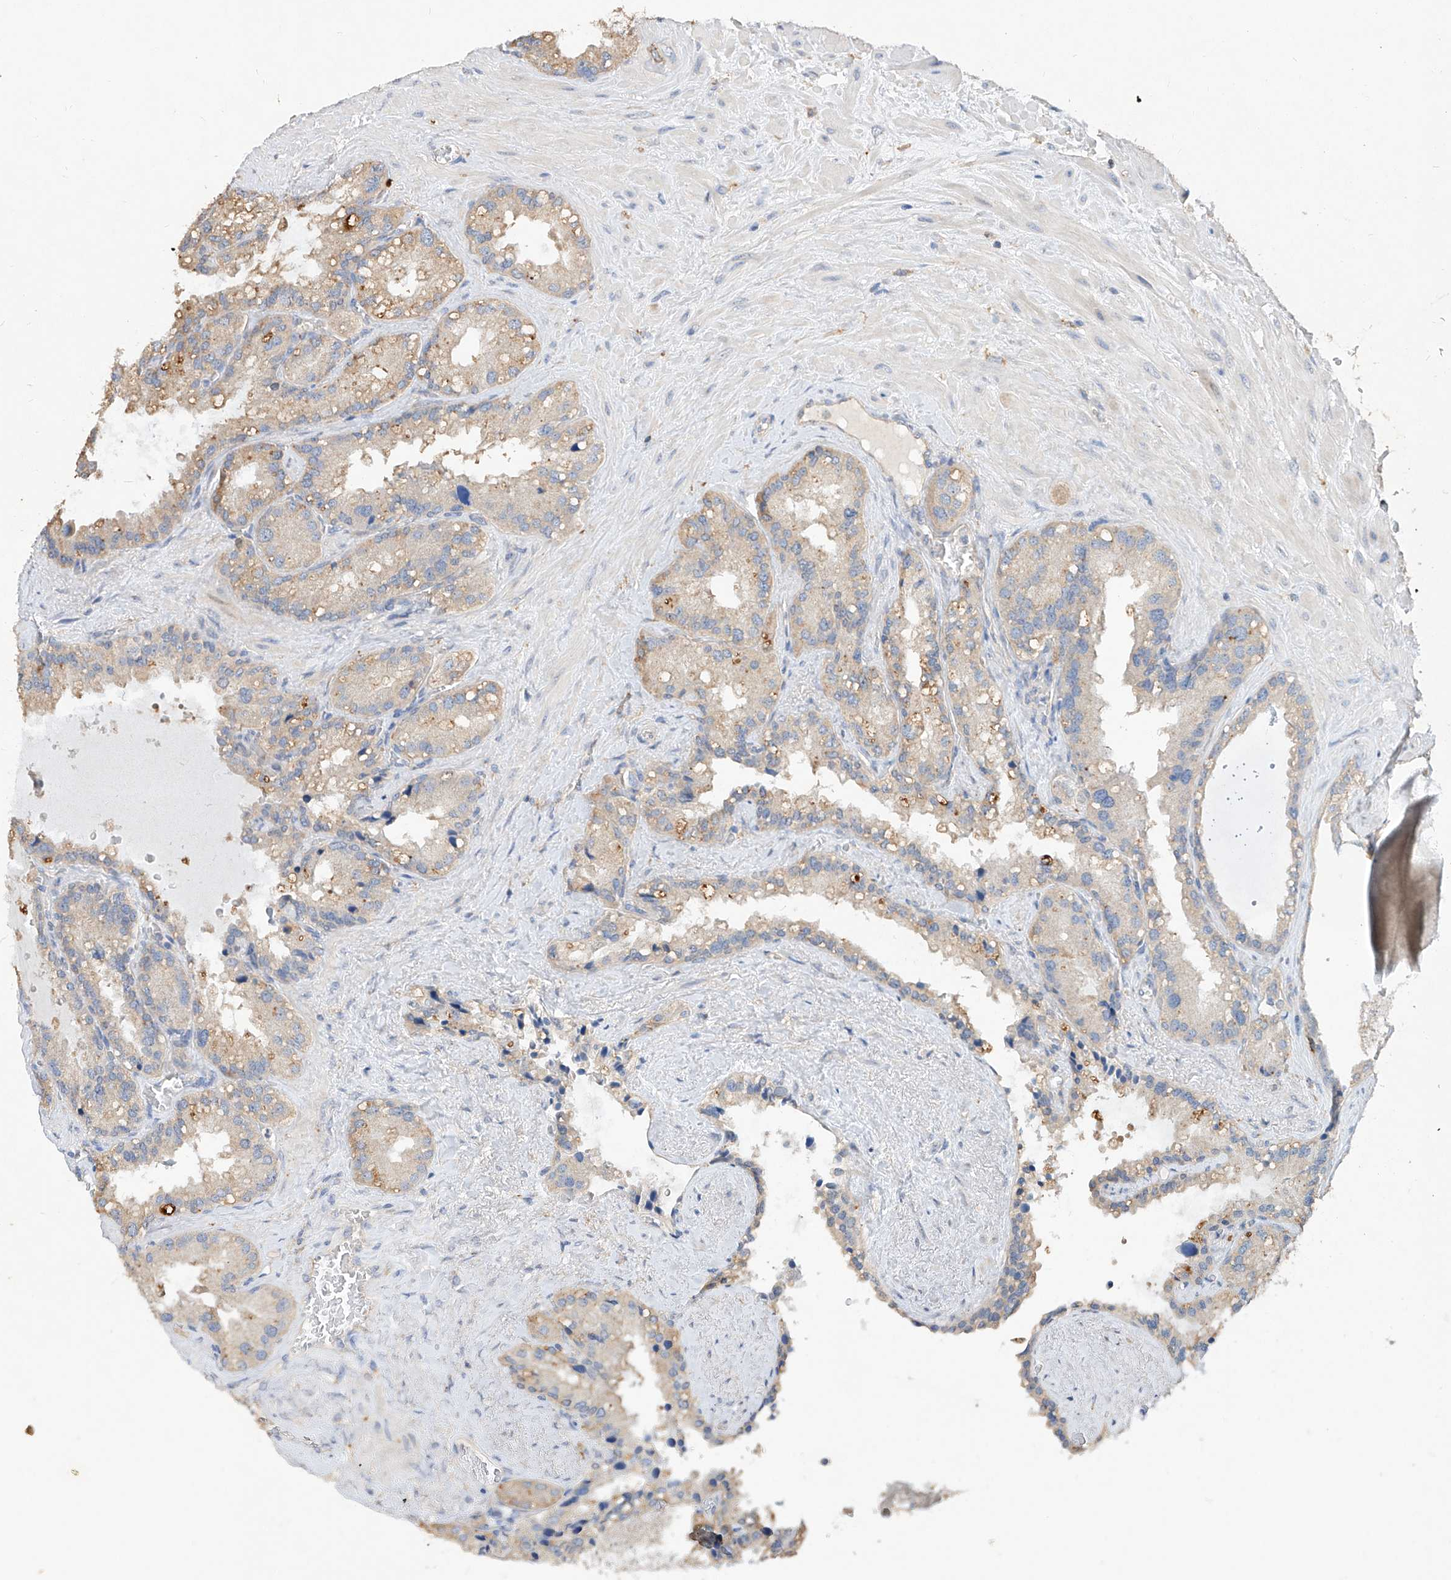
{"staining": {"intensity": "weak", "quantity": "25%-75%", "location": "cytoplasmic/membranous"}, "tissue": "seminal vesicle", "cell_type": "Glandular cells", "image_type": "normal", "snomed": [{"axis": "morphology", "description": "Normal tissue, NOS"}, {"axis": "topography", "description": "Prostate"}, {"axis": "topography", "description": "Seminal veicle"}], "caption": "About 25%-75% of glandular cells in normal seminal vesicle demonstrate weak cytoplasmic/membranous protein staining as visualized by brown immunohistochemical staining.", "gene": "AMD1", "patient": {"sex": "male", "age": 68}}